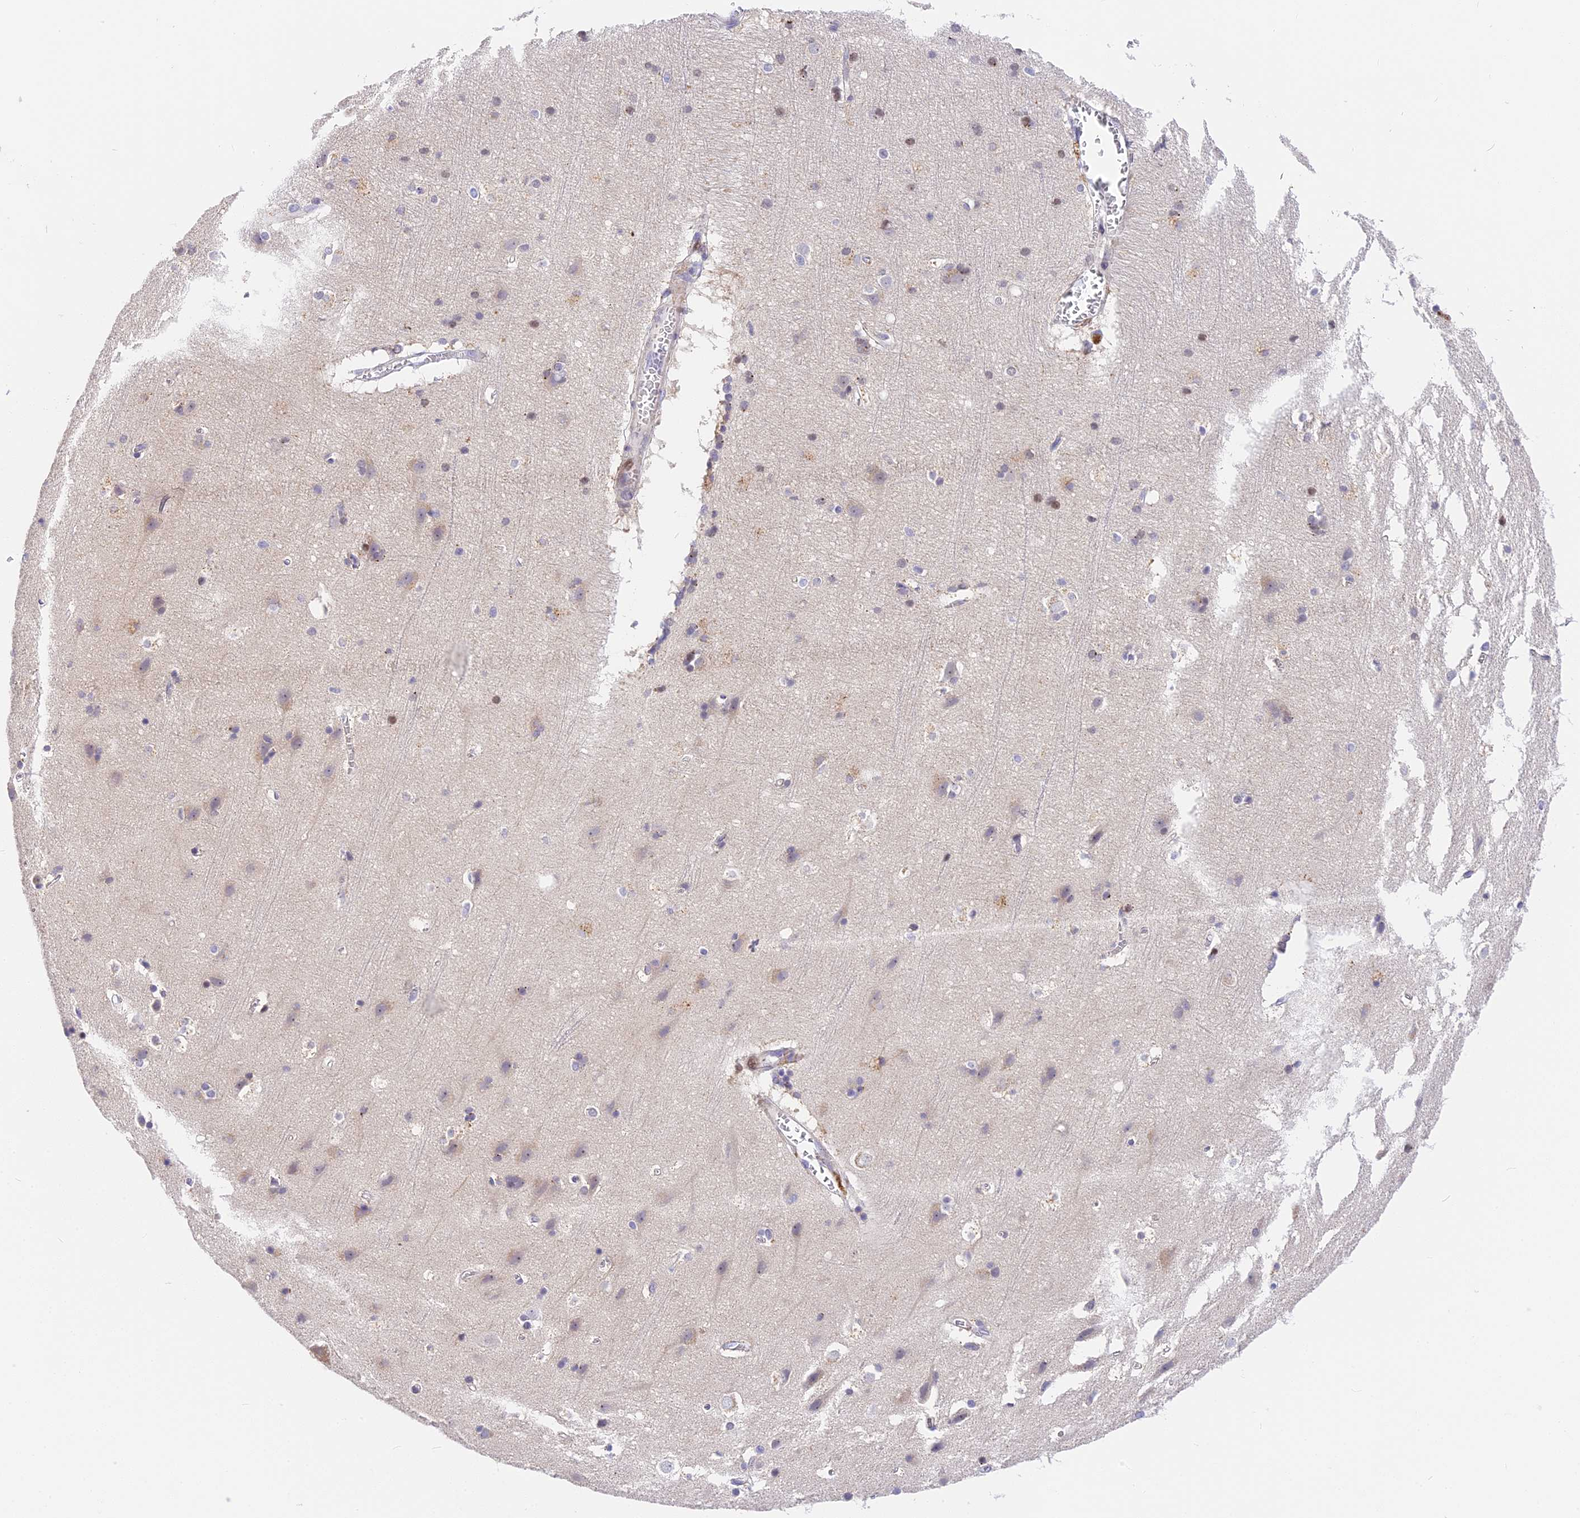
{"staining": {"intensity": "weak", "quantity": "25%-75%", "location": "cytoplasmic/membranous"}, "tissue": "cerebral cortex", "cell_type": "Endothelial cells", "image_type": "normal", "snomed": [{"axis": "morphology", "description": "Normal tissue, NOS"}, {"axis": "topography", "description": "Cerebral cortex"}], "caption": "Approximately 25%-75% of endothelial cells in normal human cerebral cortex show weak cytoplasmic/membranous protein staining as visualized by brown immunohistochemical staining.", "gene": "MIDN", "patient": {"sex": "male", "age": 54}}